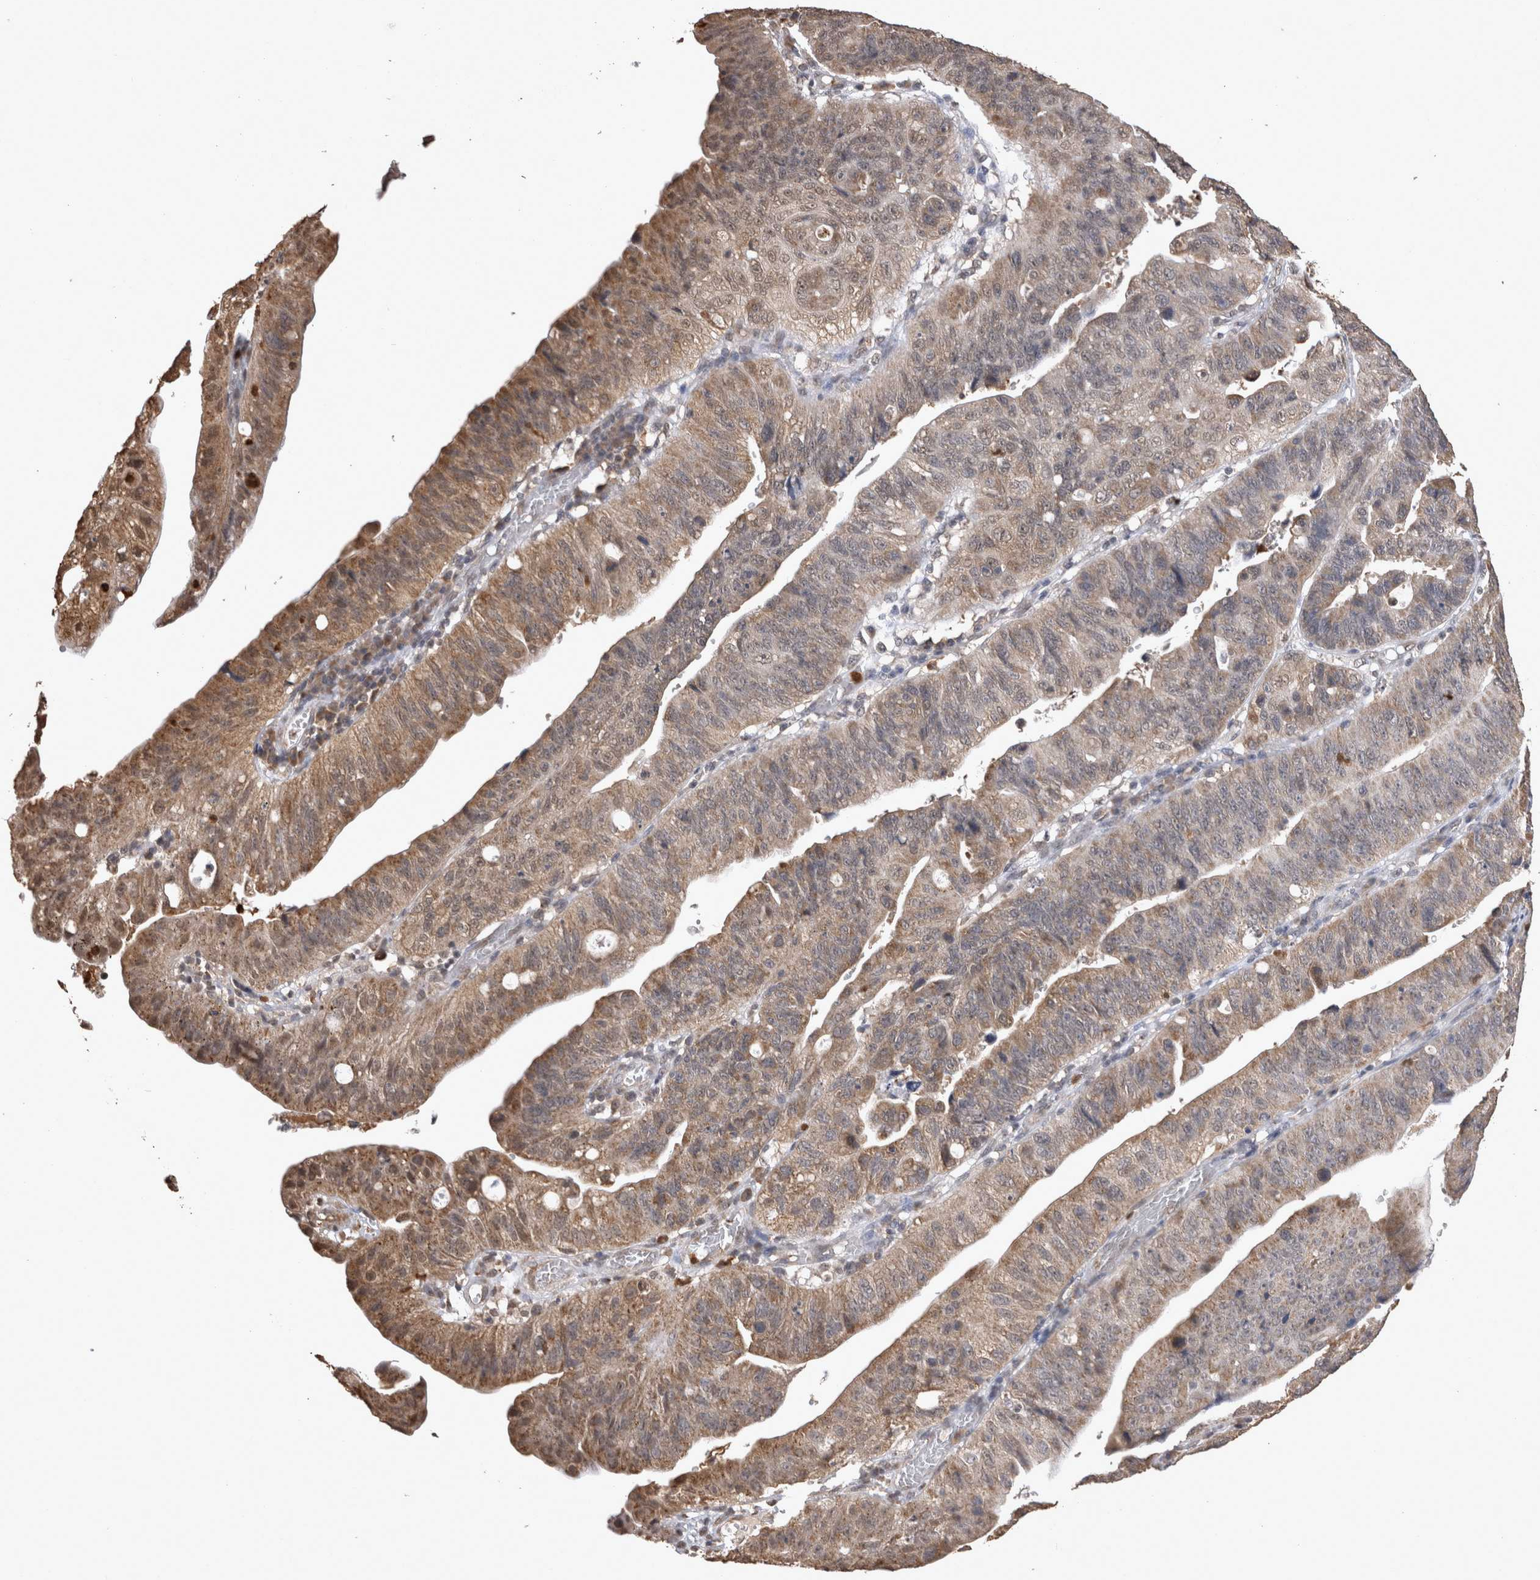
{"staining": {"intensity": "weak", "quantity": ">75%", "location": "cytoplasmic/membranous"}, "tissue": "stomach cancer", "cell_type": "Tumor cells", "image_type": "cancer", "snomed": [{"axis": "morphology", "description": "Adenocarcinoma, NOS"}, {"axis": "topography", "description": "Stomach"}], "caption": "A low amount of weak cytoplasmic/membranous positivity is present in approximately >75% of tumor cells in stomach adenocarcinoma tissue. (DAB (3,3'-diaminobenzidine) = brown stain, brightfield microscopy at high magnification).", "gene": "PAK4", "patient": {"sex": "male", "age": 59}}